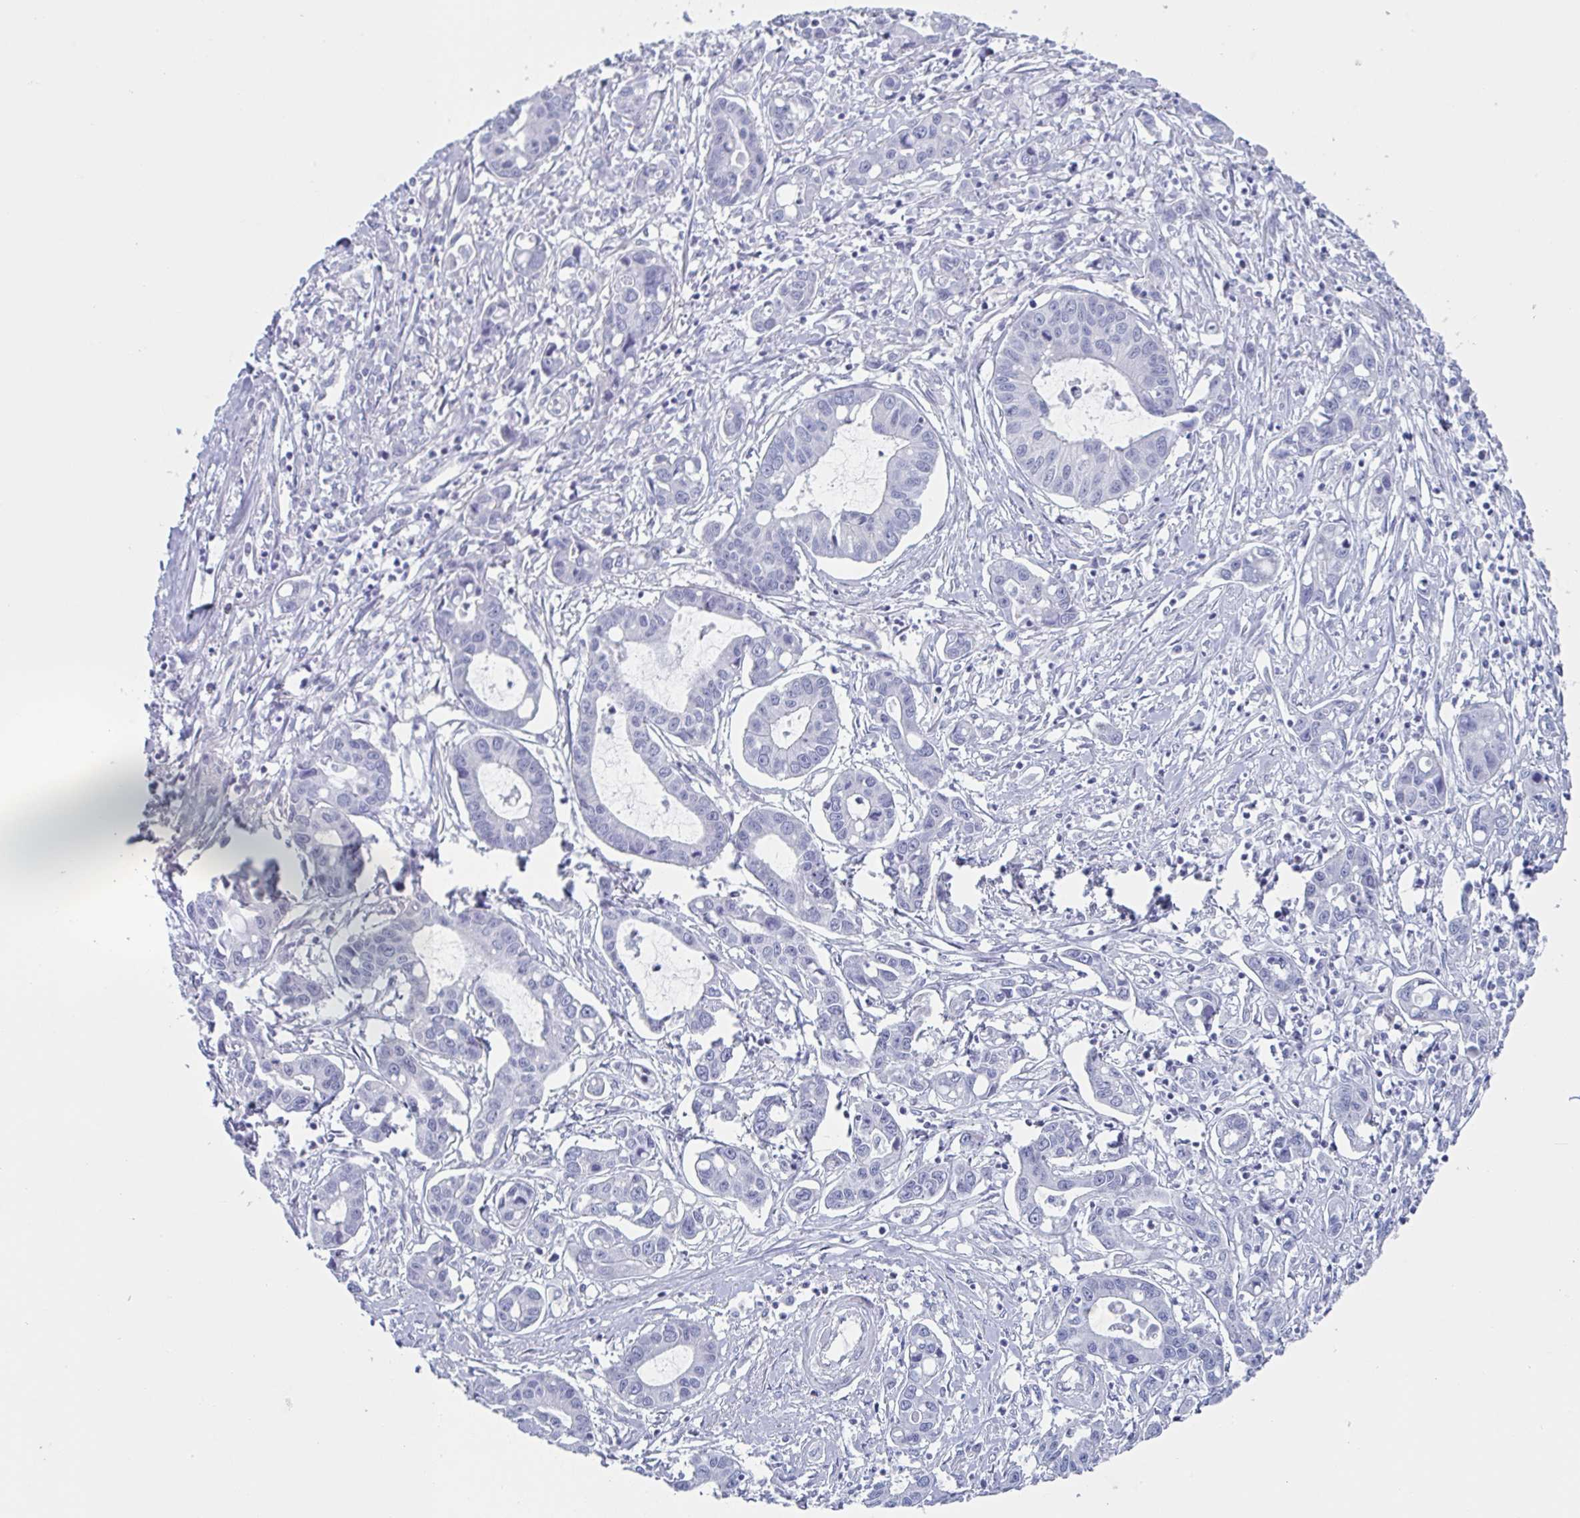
{"staining": {"intensity": "negative", "quantity": "none", "location": "none"}, "tissue": "liver cancer", "cell_type": "Tumor cells", "image_type": "cancer", "snomed": [{"axis": "morphology", "description": "Cholangiocarcinoma"}, {"axis": "topography", "description": "Liver"}], "caption": "This histopathology image is of cholangiocarcinoma (liver) stained with IHC to label a protein in brown with the nuclei are counter-stained blue. There is no staining in tumor cells.", "gene": "DYNC1I1", "patient": {"sex": "male", "age": 58}}